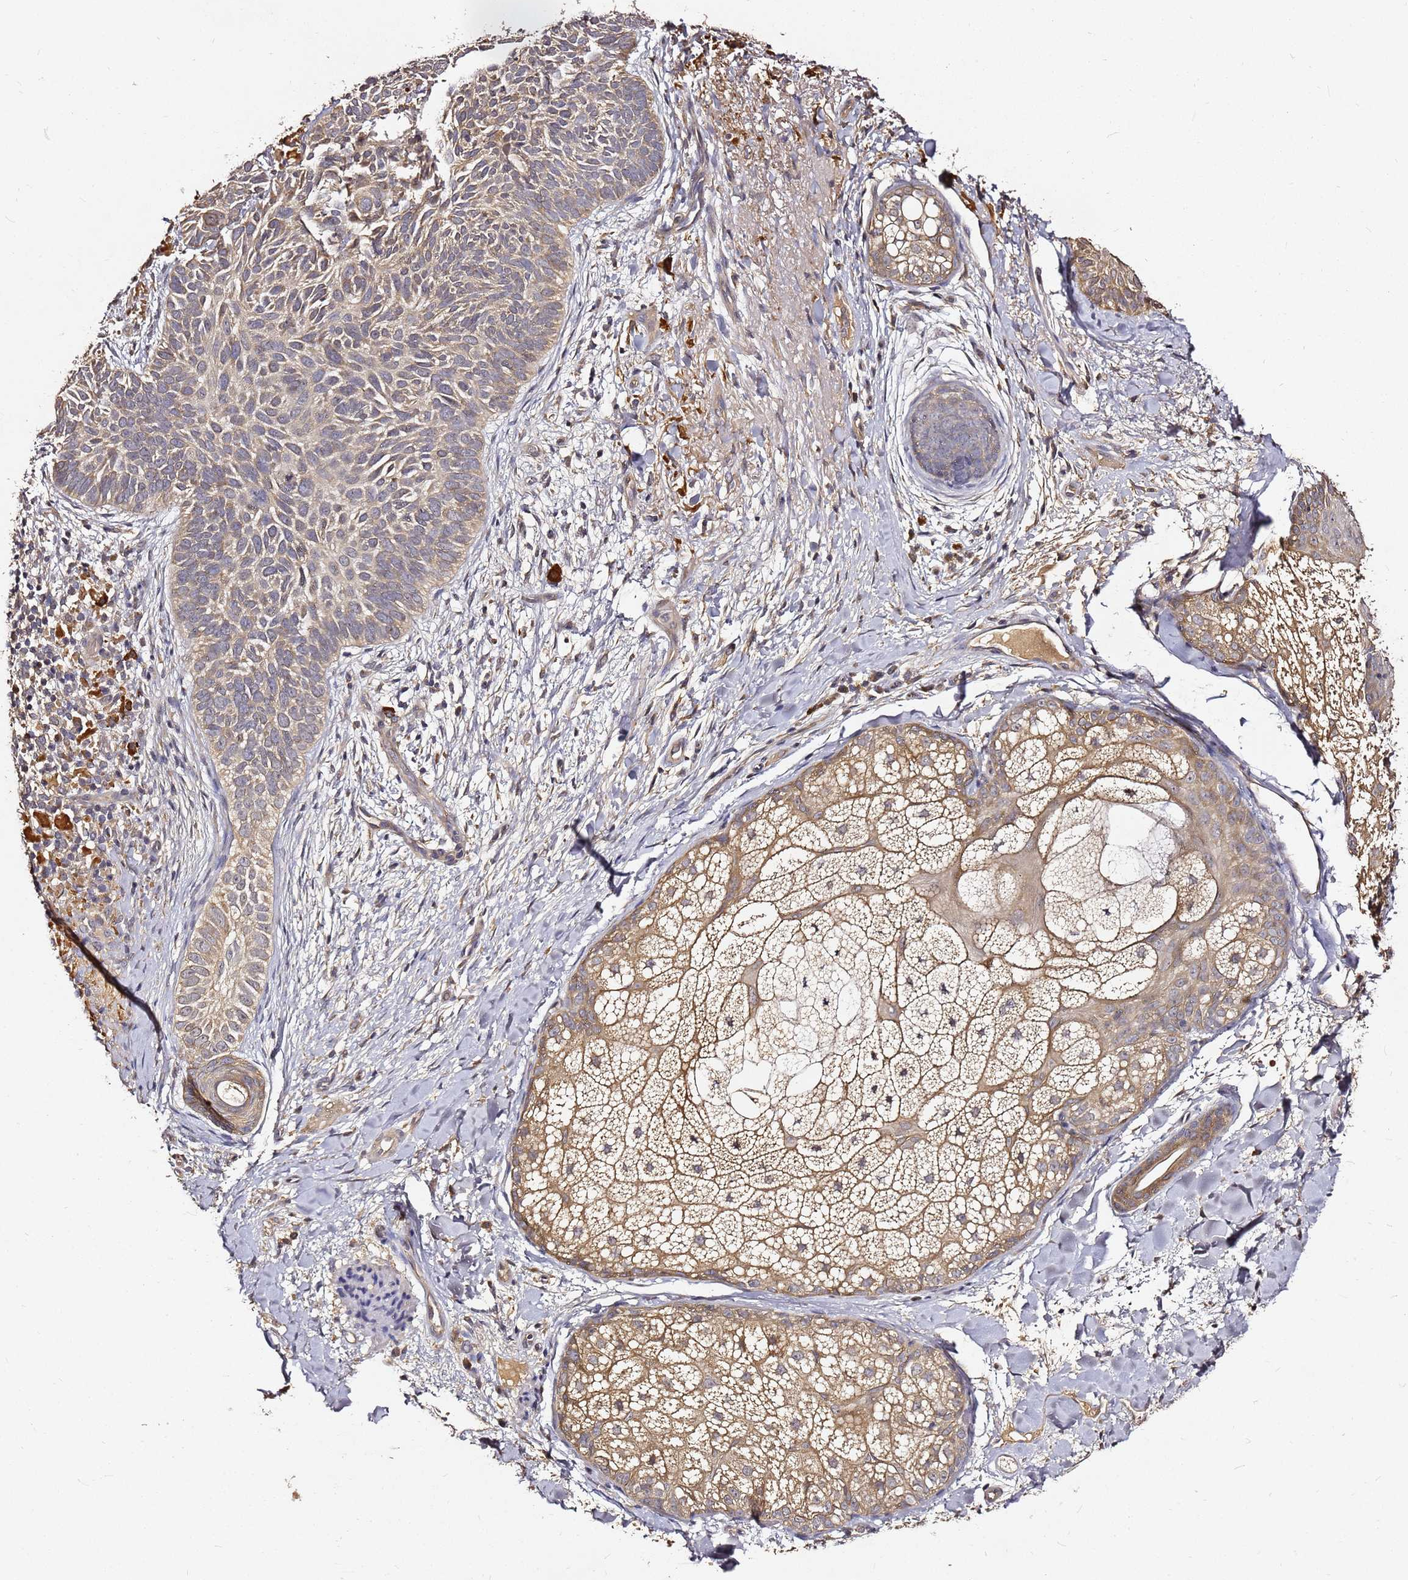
{"staining": {"intensity": "weak", "quantity": ">75%", "location": "cytoplasmic/membranous"}, "tissue": "skin cancer", "cell_type": "Tumor cells", "image_type": "cancer", "snomed": [{"axis": "morphology", "description": "Basal cell carcinoma"}, {"axis": "topography", "description": "Skin"}], "caption": "Protein expression analysis of skin cancer displays weak cytoplasmic/membranous positivity in about >75% of tumor cells. (DAB (3,3'-diaminobenzidine) IHC, brown staining for protein, blue staining for nuclei).", "gene": "C6orf136", "patient": {"sex": "male", "age": 85}}